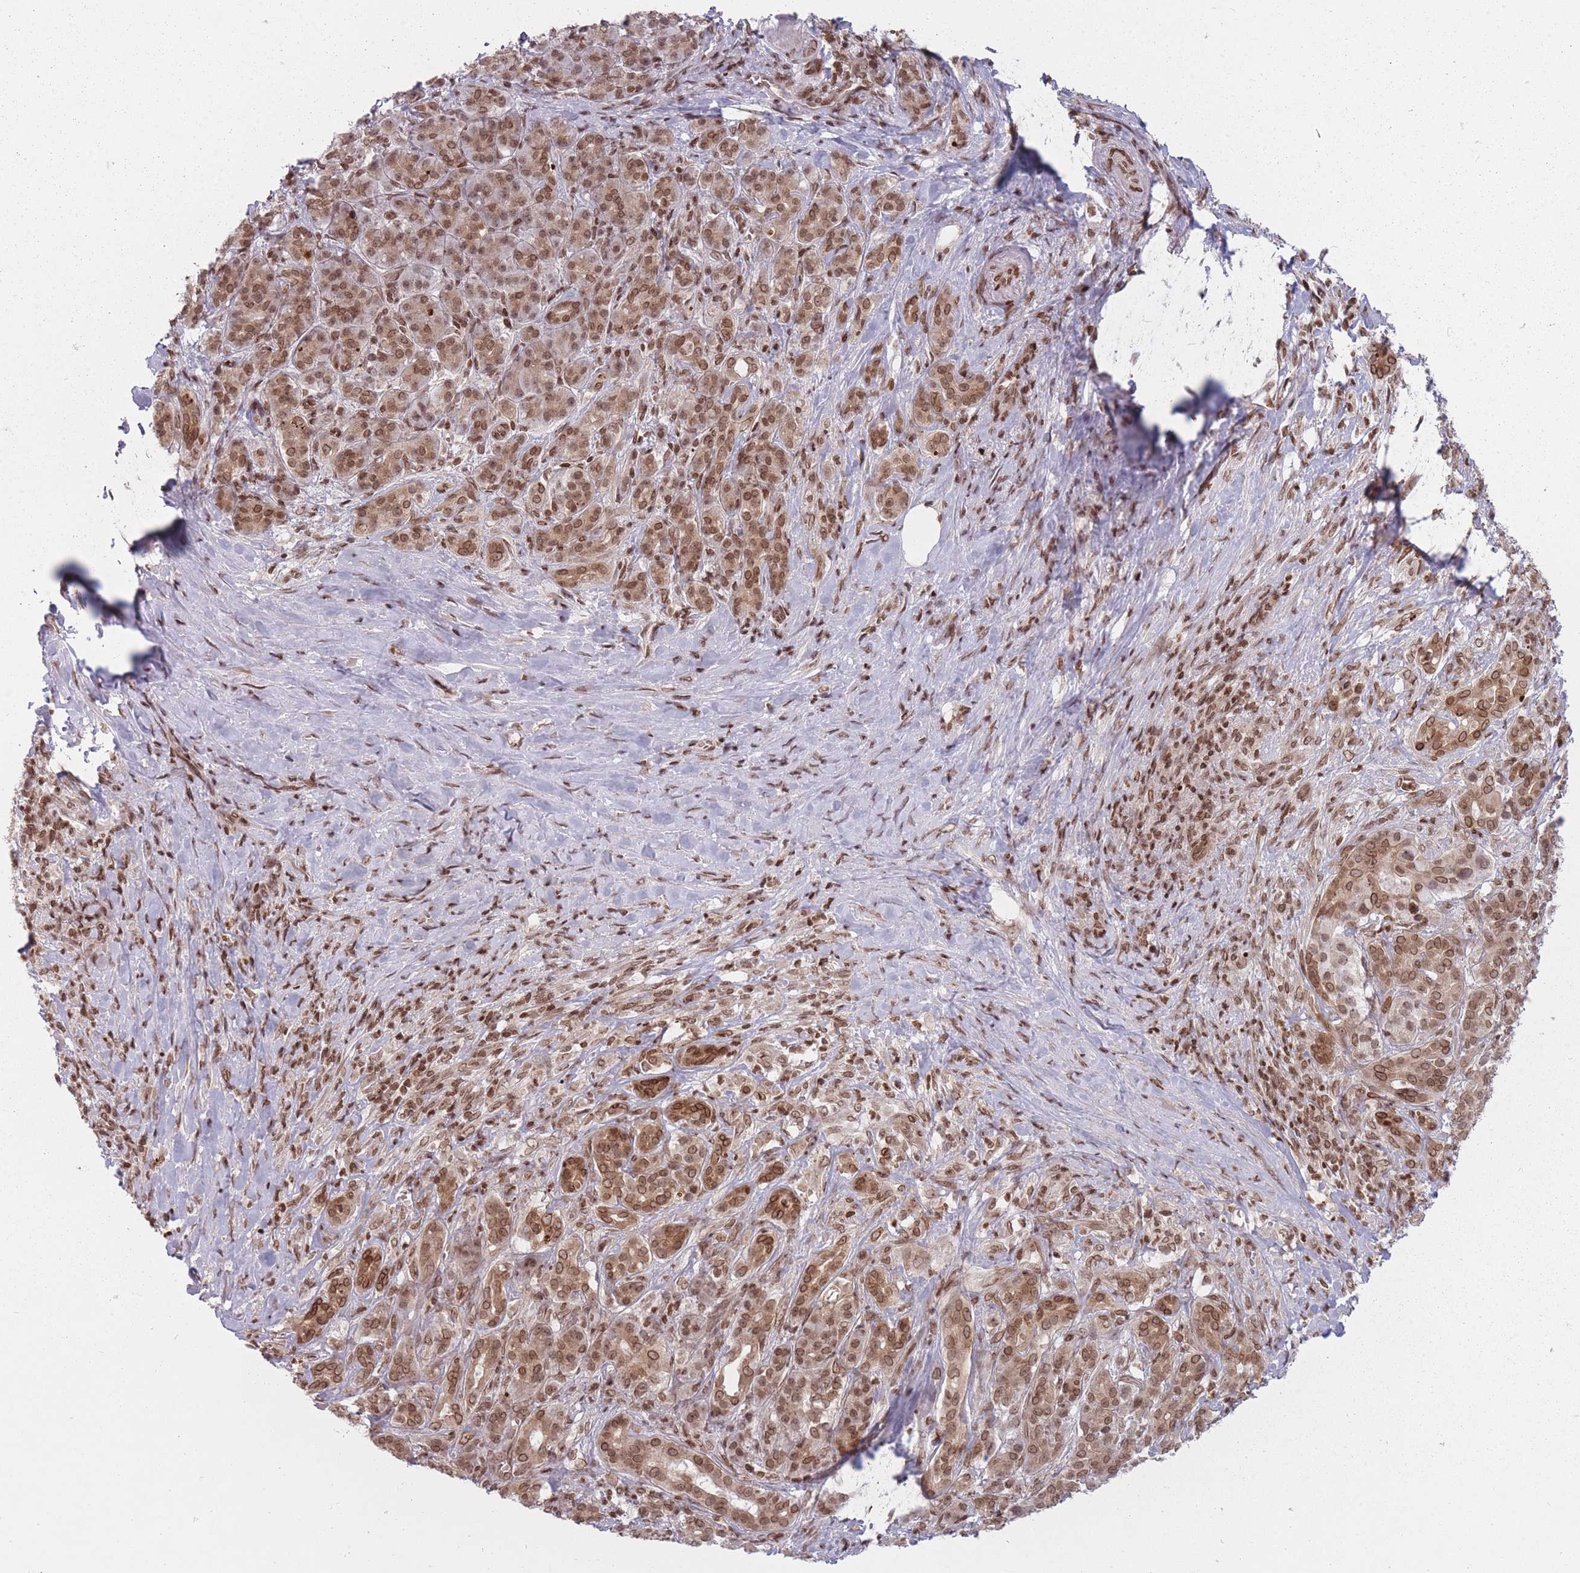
{"staining": {"intensity": "moderate", "quantity": ">75%", "location": "cytoplasmic/membranous,nuclear"}, "tissue": "pancreatic cancer", "cell_type": "Tumor cells", "image_type": "cancer", "snomed": [{"axis": "morphology", "description": "Adenocarcinoma, NOS"}, {"axis": "topography", "description": "Pancreas"}], "caption": "There is medium levels of moderate cytoplasmic/membranous and nuclear positivity in tumor cells of pancreatic adenocarcinoma, as demonstrated by immunohistochemical staining (brown color).", "gene": "TMC6", "patient": {"sex": "male", "age": 57}}